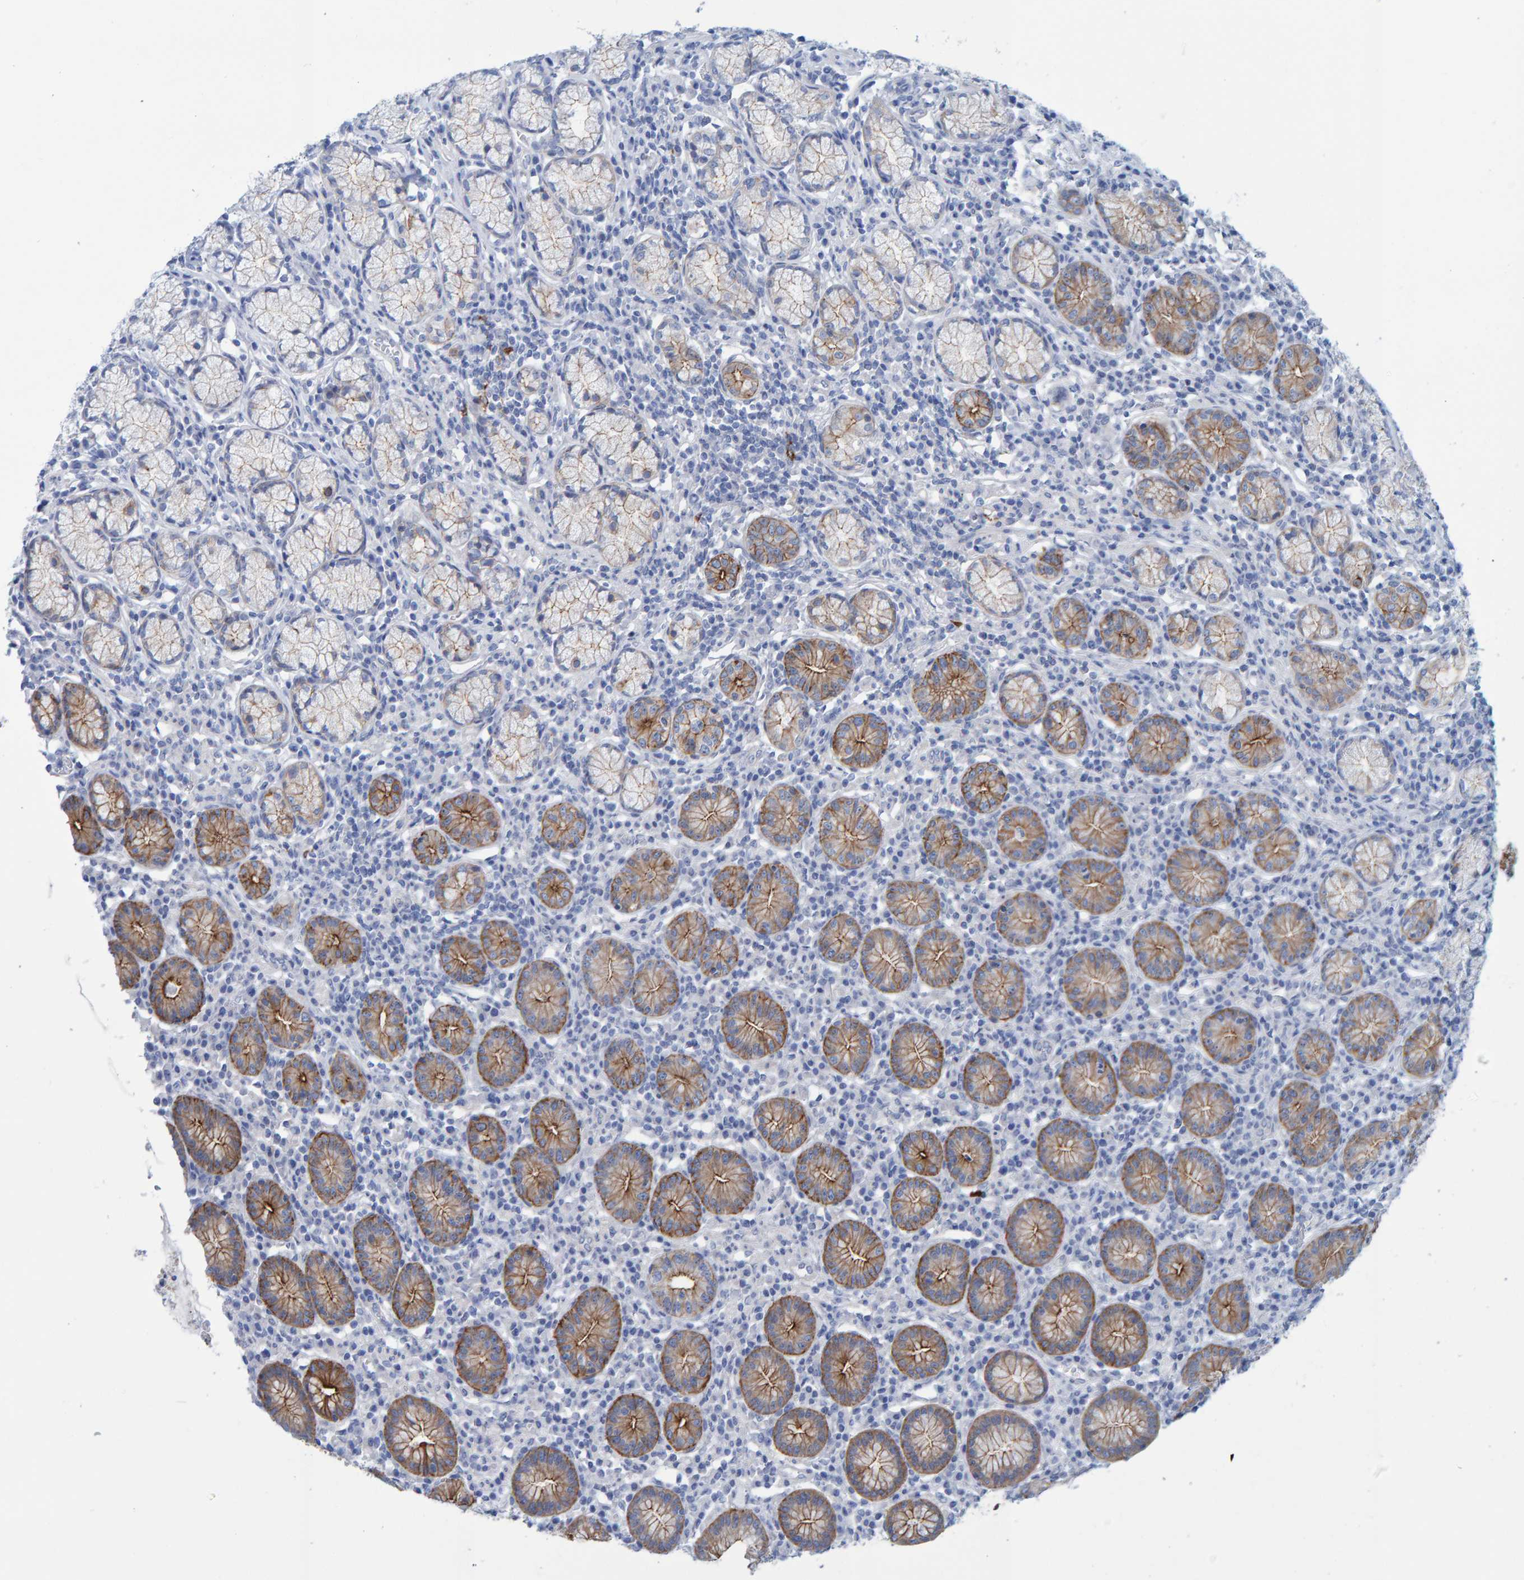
{"staining": {"intensity": "moderate", "quantity": "25%-75%", "location": "cytoplasmic/membranous"}, "tissue": "stomach", "cell_type": "Glandular cells", "image_type": "normal", "snomed": [{"axis": "morphology", "description": "Normal tissue, NOS"}, {"axis": "topography", "description": "Stomach"}], "caption": "IHC of benign human stomach displays medium levels of moderate cytoplasmic/membranous staining in about 25%-75% of glandular cells.", "gene": "JAKMIP3", "patient": {"sex": "male", "age": 55}}